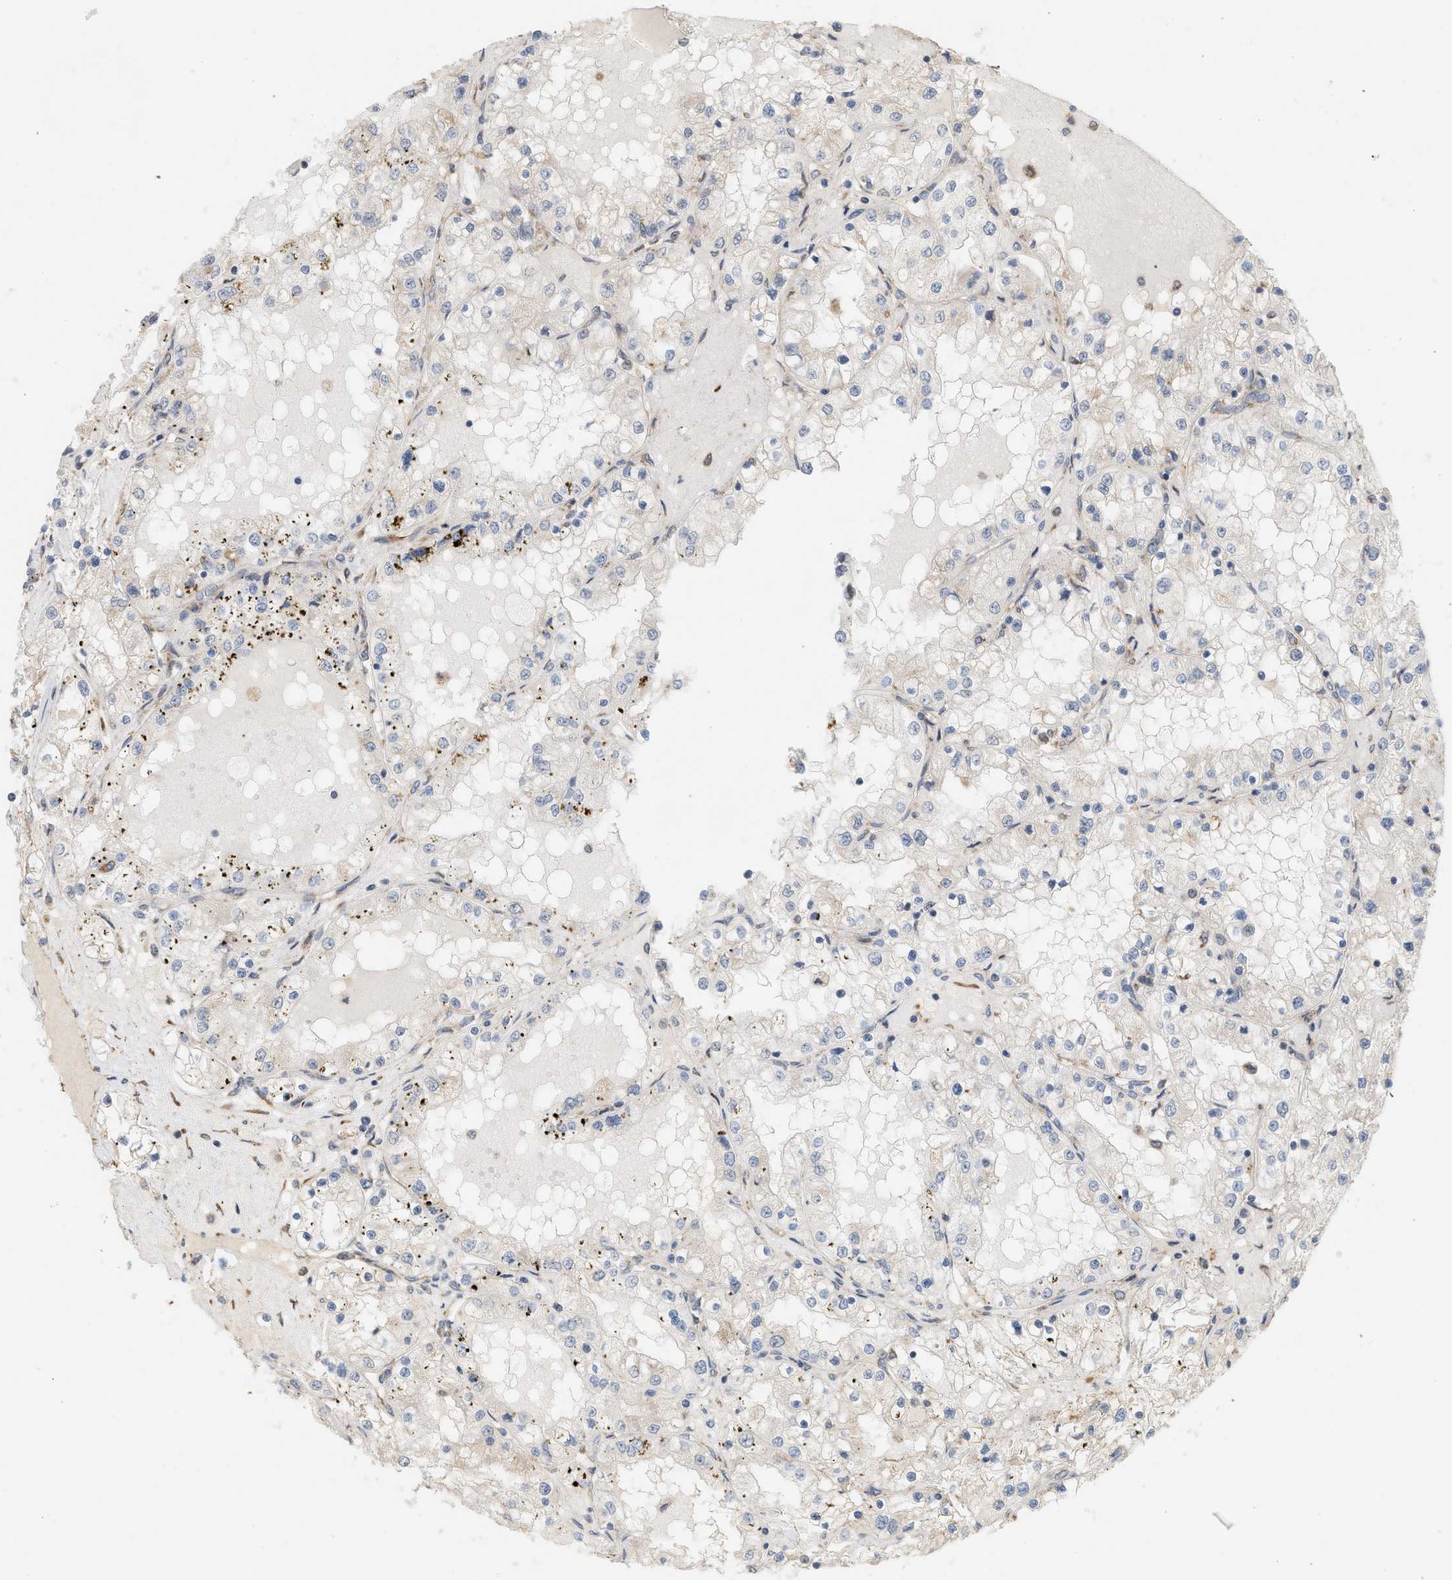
{"staining": {"intensity": "weak", "quantity": "<25%", "location": "cytoplasmic/membranous"}, "tissue": "renal cancer", "cell_type": "Tumor cells", "image_type": "cancer", "snomed": [{"axis": "morphology", "description": "Adenocarcinoma, NOS"}, {"axis": "topography", "description": "Kidney"}], "caption": "Immunohistochemistry of human adenocarcinoma (renal) displays no expression in tumor cells.", "gene": "SVOP", "patient": {"sex": "male", "age": 68}}